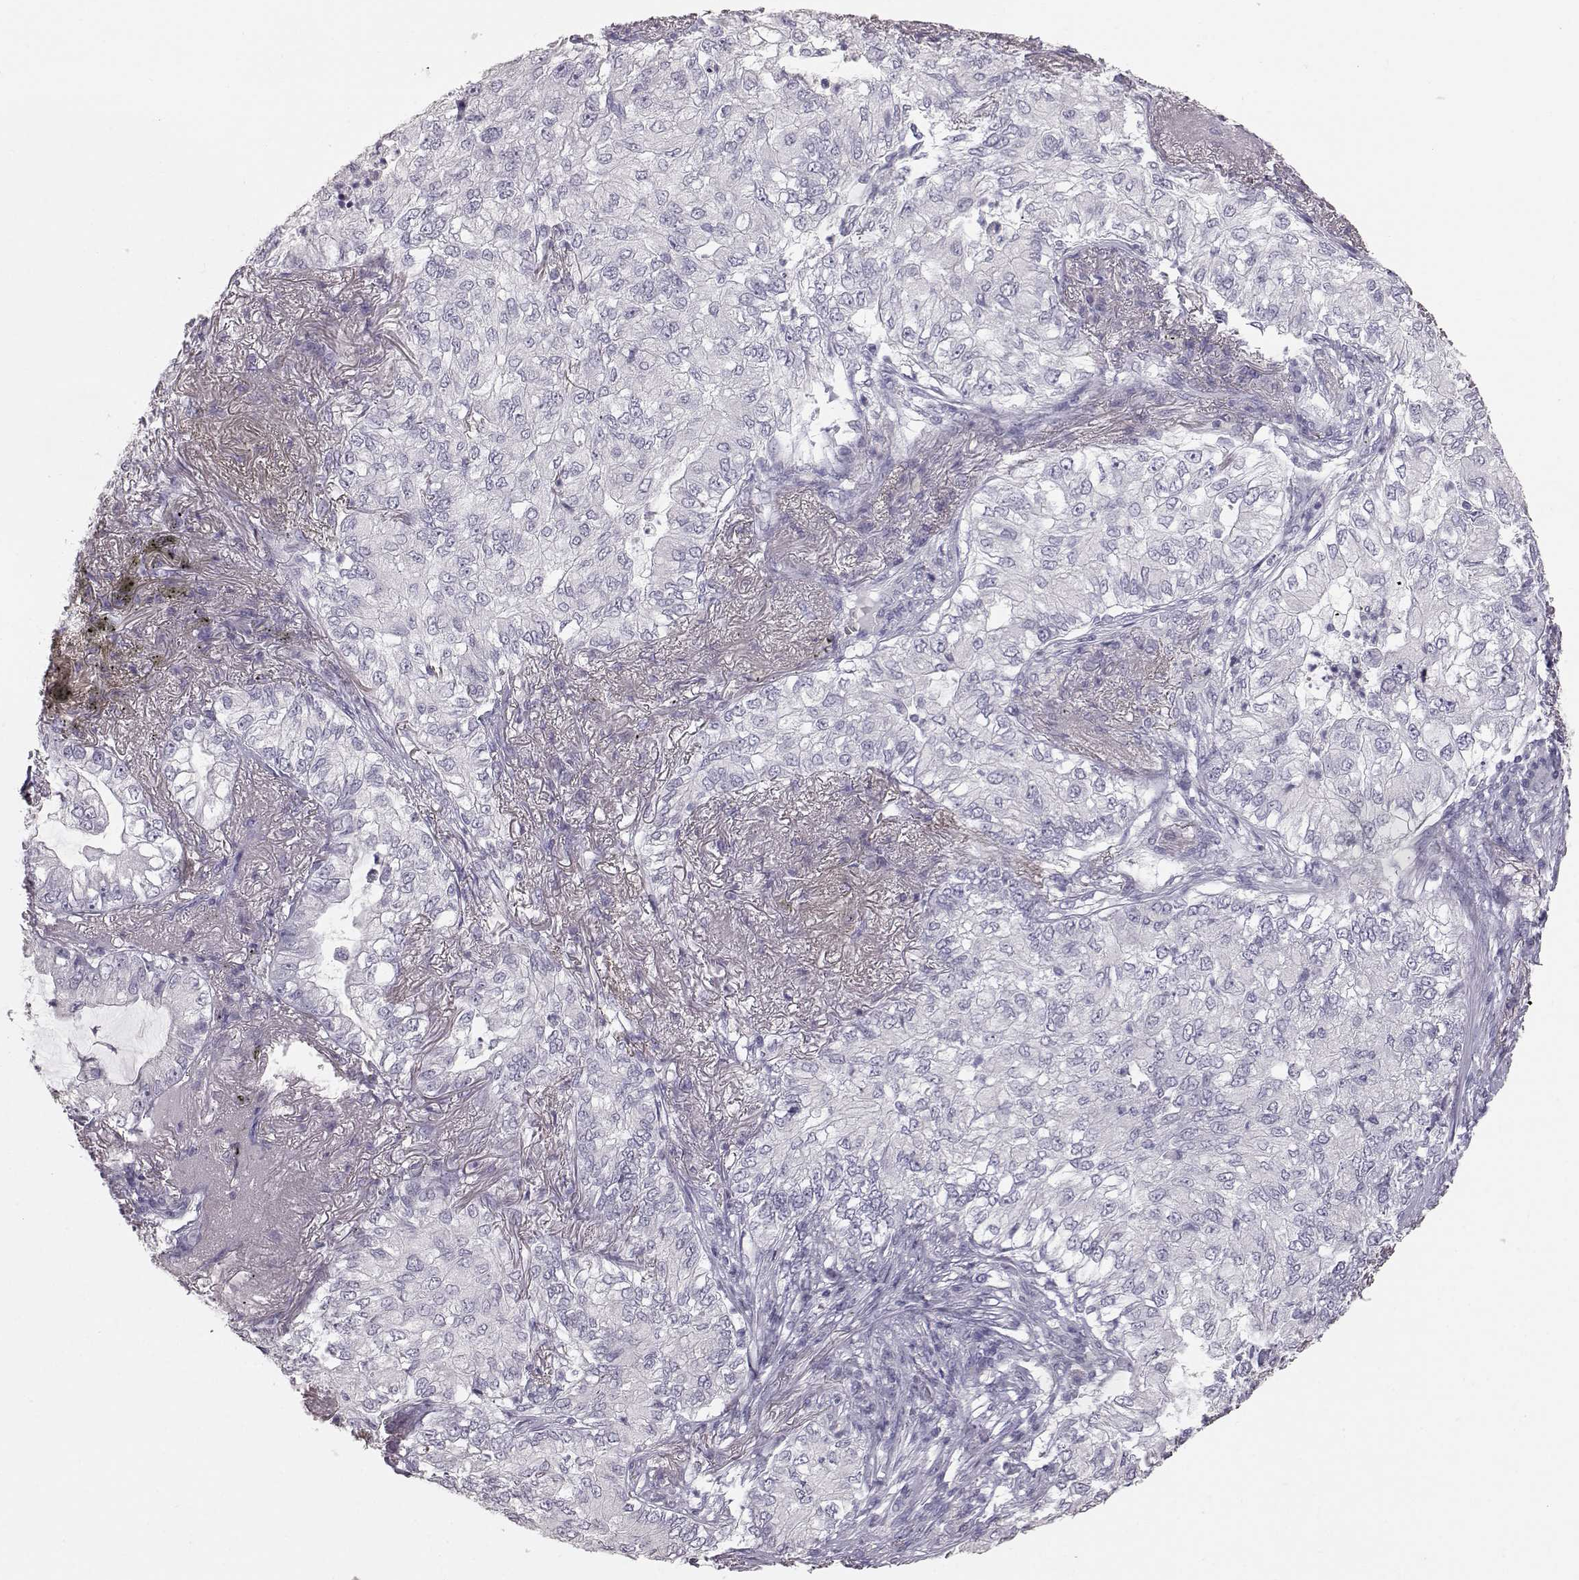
{"staining": {"intensity": "negative", "quantity": "none", "location": "none"}, "tissue": "lung cancer", "cell_type": "Tumor cells", "image_type": "cancer", "snomed": [{"axis": "morphology", "description": "Adenocarcinoma, NOS"}, {"axis": "topography", "description": "Lung"}], "caption": "Micrograph shows no significant protein staining in tumor cells of lung cancer (adenocarcinoma). Brightfield microscopy of immunohistochemistry stained with DAB (3,3'-diaminobenzidine) (brown) and hematoxylin (blue), captured at high magnification.", "gene": "KRT33A", "patient": {"sex": "female", "age": 73}}